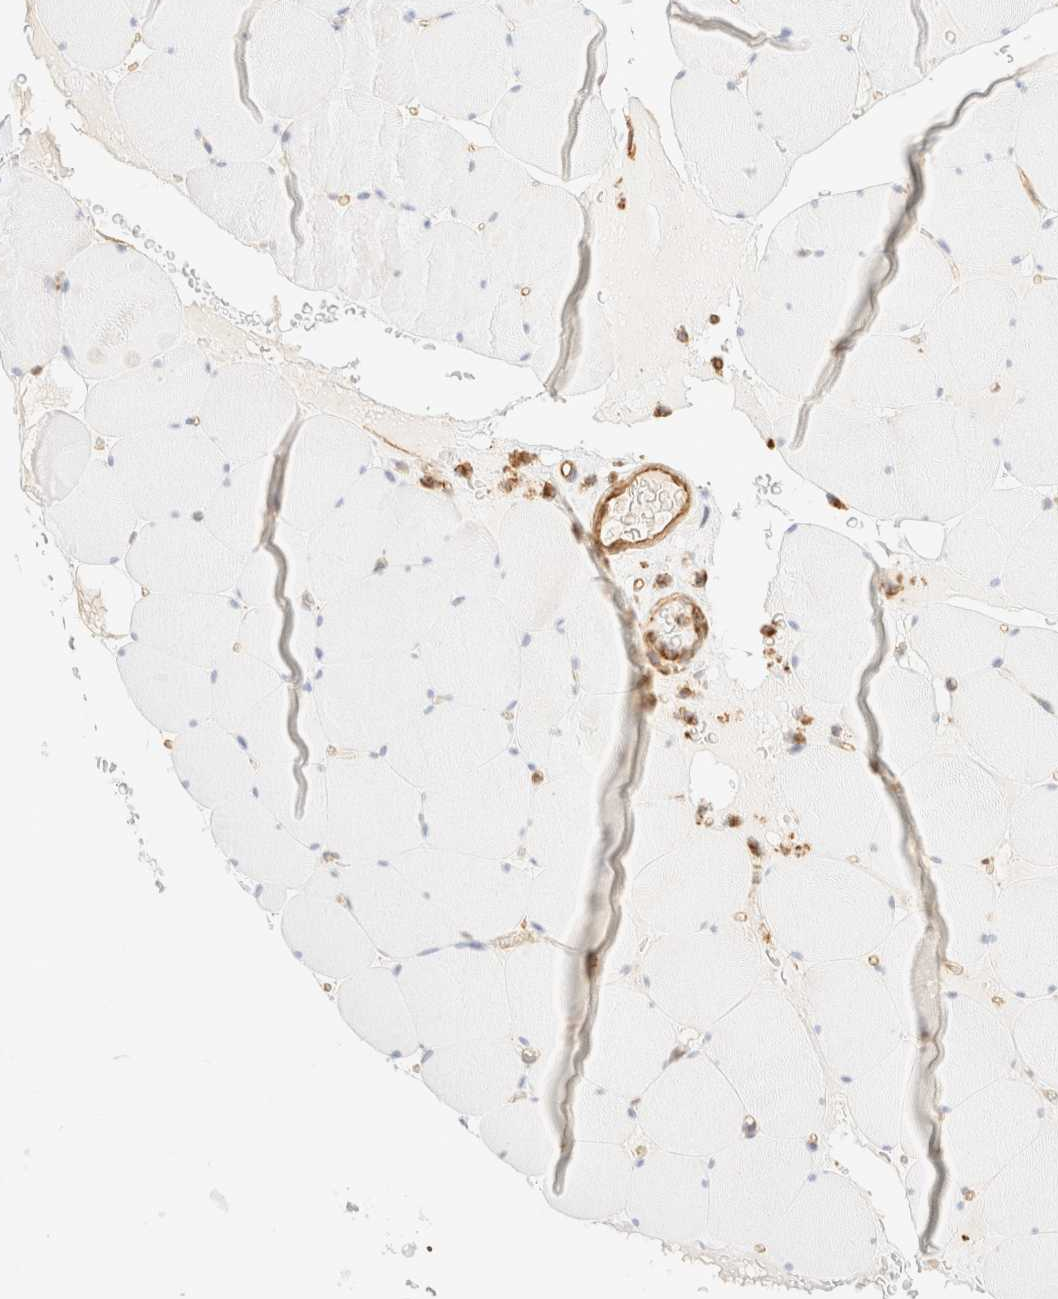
{"staining": {"intensity": "negative", "quantity": "none", "location": "none"}, "tissue": "skeletal muscle", "cell_type": "Myocytes", "image_type": "normal", "snomed": [{"axis": "morphology", "description": "Normal tissue, NOS"}, {"axis": "topography", "description": "Skeletal muscle"}], "caption": "IHC of normal skeletal muscle exhibits no expression in myocytes. (Brightfield microscopy of DAB immunohistochemistry (IHC) at high magnification).", "gene": "OTOP2", "patient": {"sex": "male", "age": 62}}